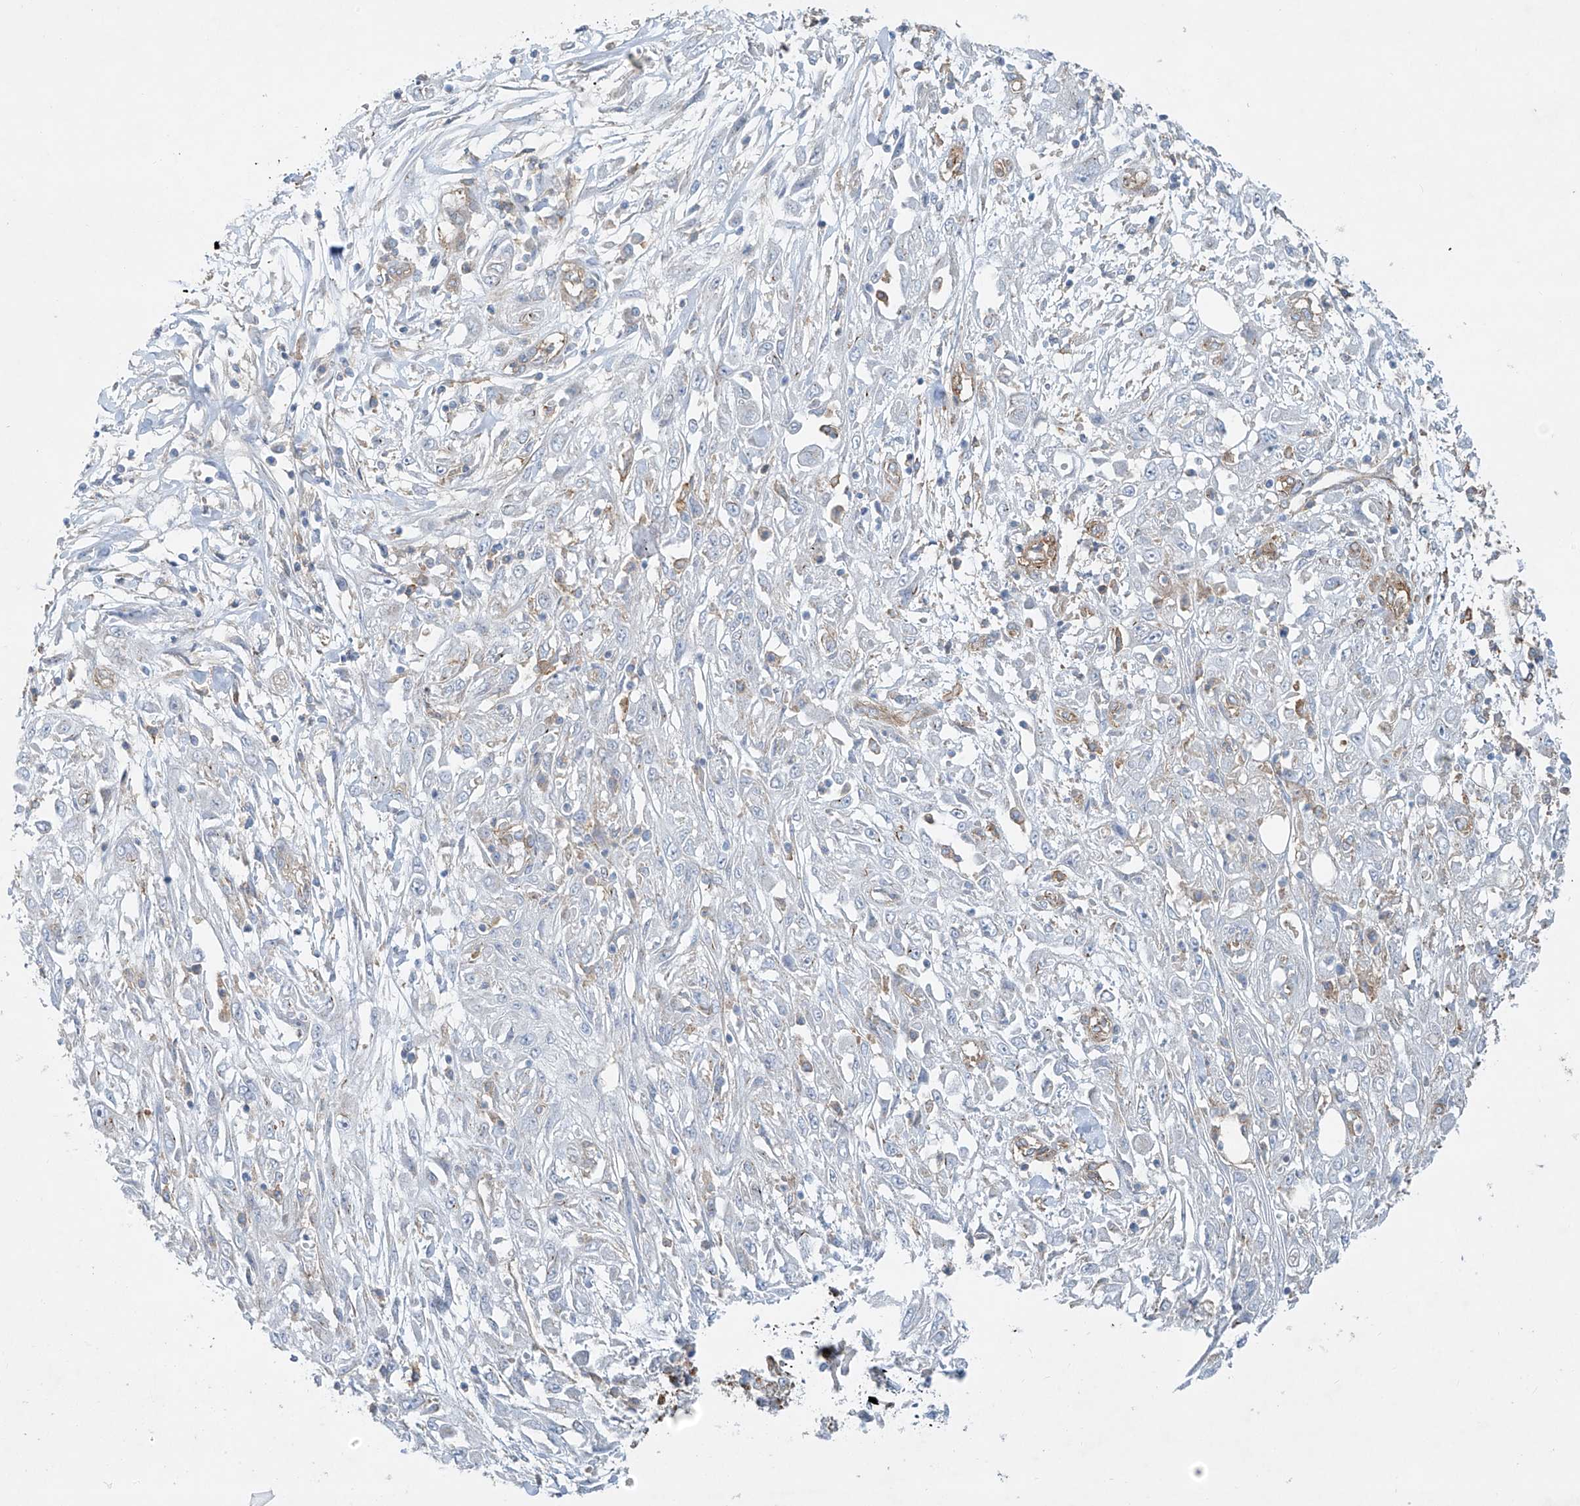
{"staining": {"intensity": "negative", "quantity": "none", "location": "none"}, "tissue": "skin cancer", "cell_type": "Tumor cells", "image_type": "cancer", "snomed": [{"axis": "morphology", "description": "Squamous cell carcinoma, NOS"}, {"axis": "morphology", "description": "Squamous cell carcinoma, metastatic, NOS"}, {"axis": "topography", "description": "Skin"}, {"axis": "topography", "description": "Lymph node"}], "caption": "This micrograph is of metastatic squamous cell carcinoma (skin) stained with immunohistochemistry (IHC) to label a protein in brown with the nuclei are counter-stained blue. There is no positivity in tumor cells.", "gene": "VAMP5", "patient": {"sex": "male", "age": 75}}